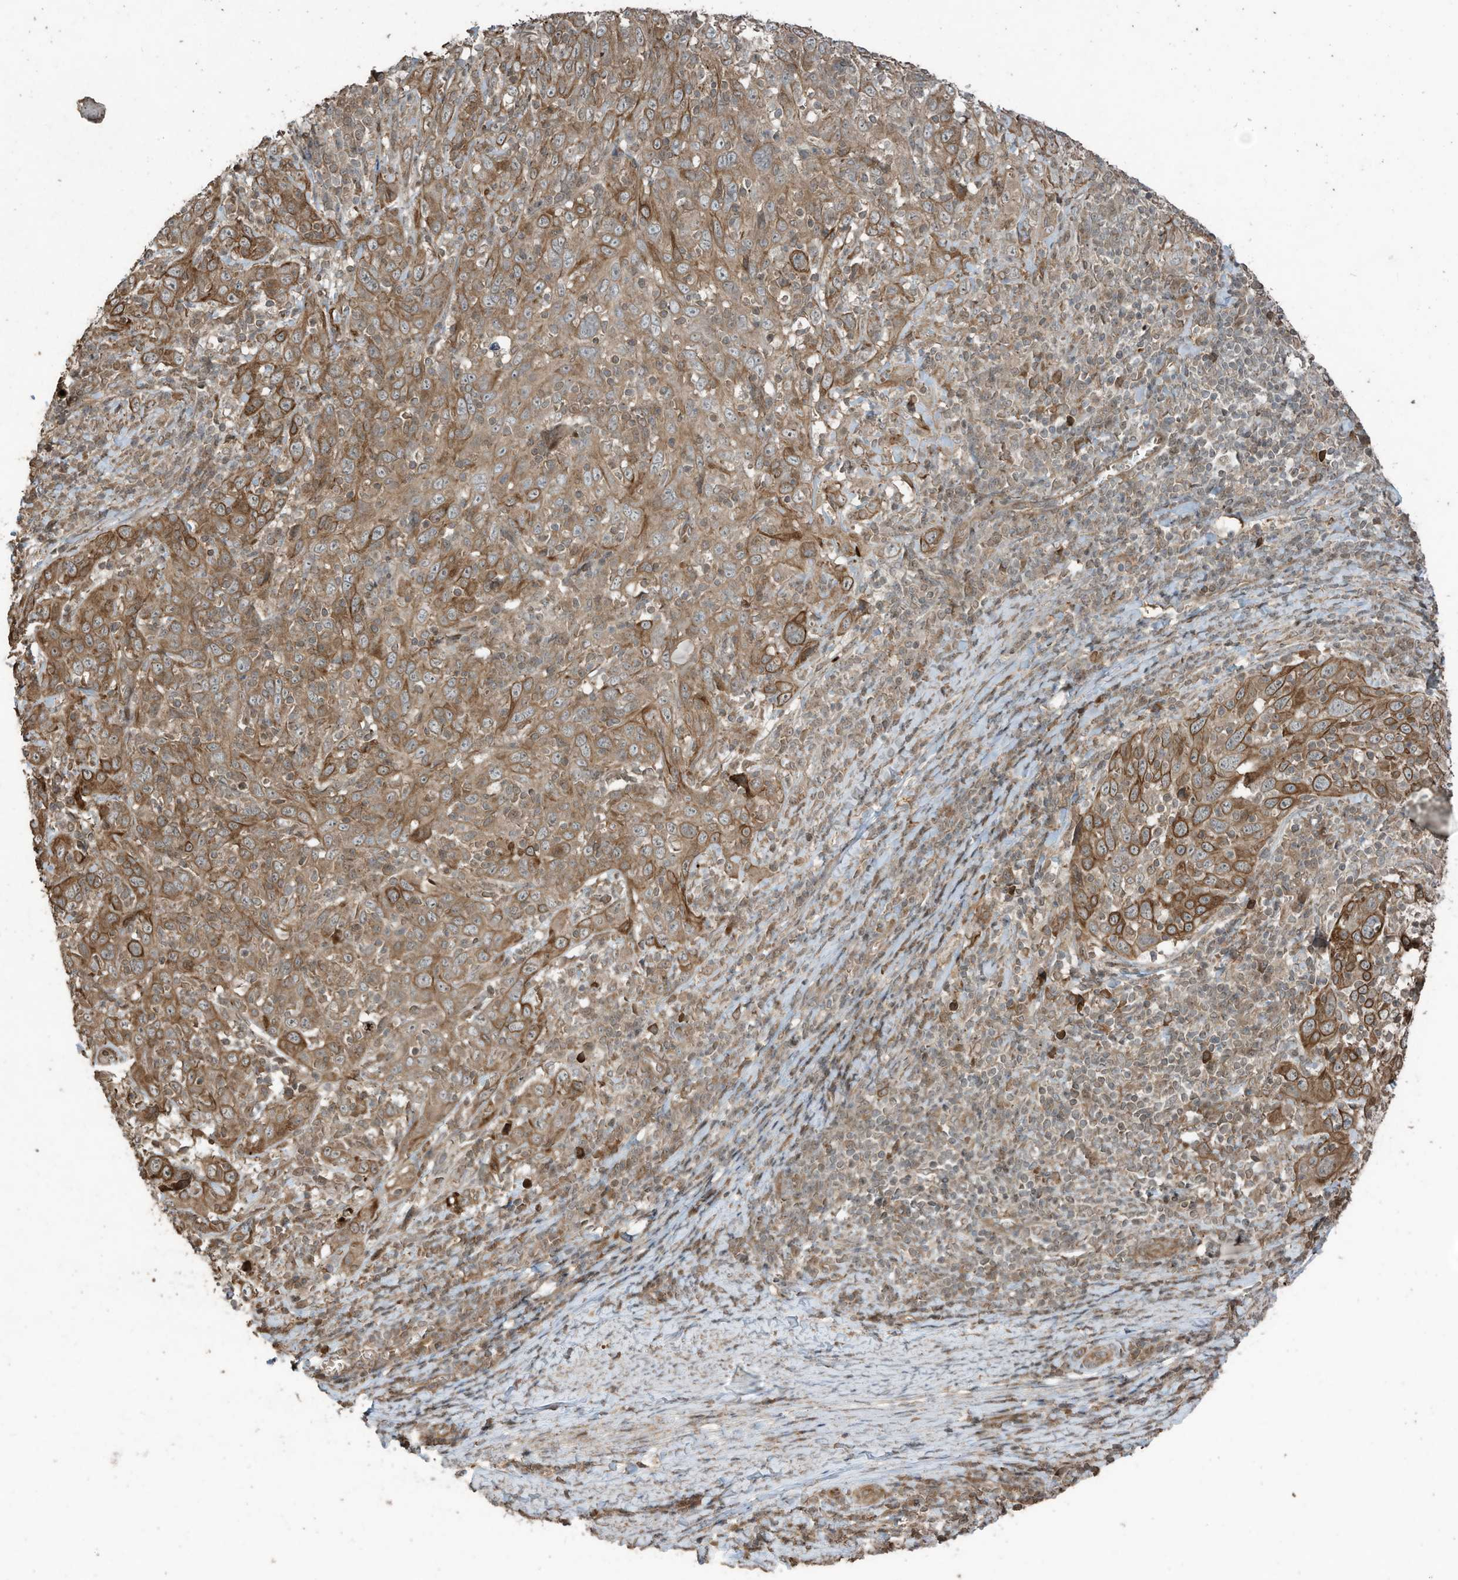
{"staining": {"intensity": "moderate", "quantity": ">75%", "location": "cytoplasmic/membranous"}, "tissue": "cervical cancer", "cell_type": "Tumor cells", "image_type": "cancer", "snomed": [{"axis": "morphology", "description": "Squamous cell carcinoma, NOS"}, {"axis": "topography", "description": "Cervix"}], "caption": "High-power microscopy captured an immunohistochemistry photomicrograph of cervical squamous cell carcinoma, revealing moderate cytoplasmic/membranous expression in about >75% of tumor cells.", "gene": "ZNF653", "patient": {"sex": "female", "age": 46}}